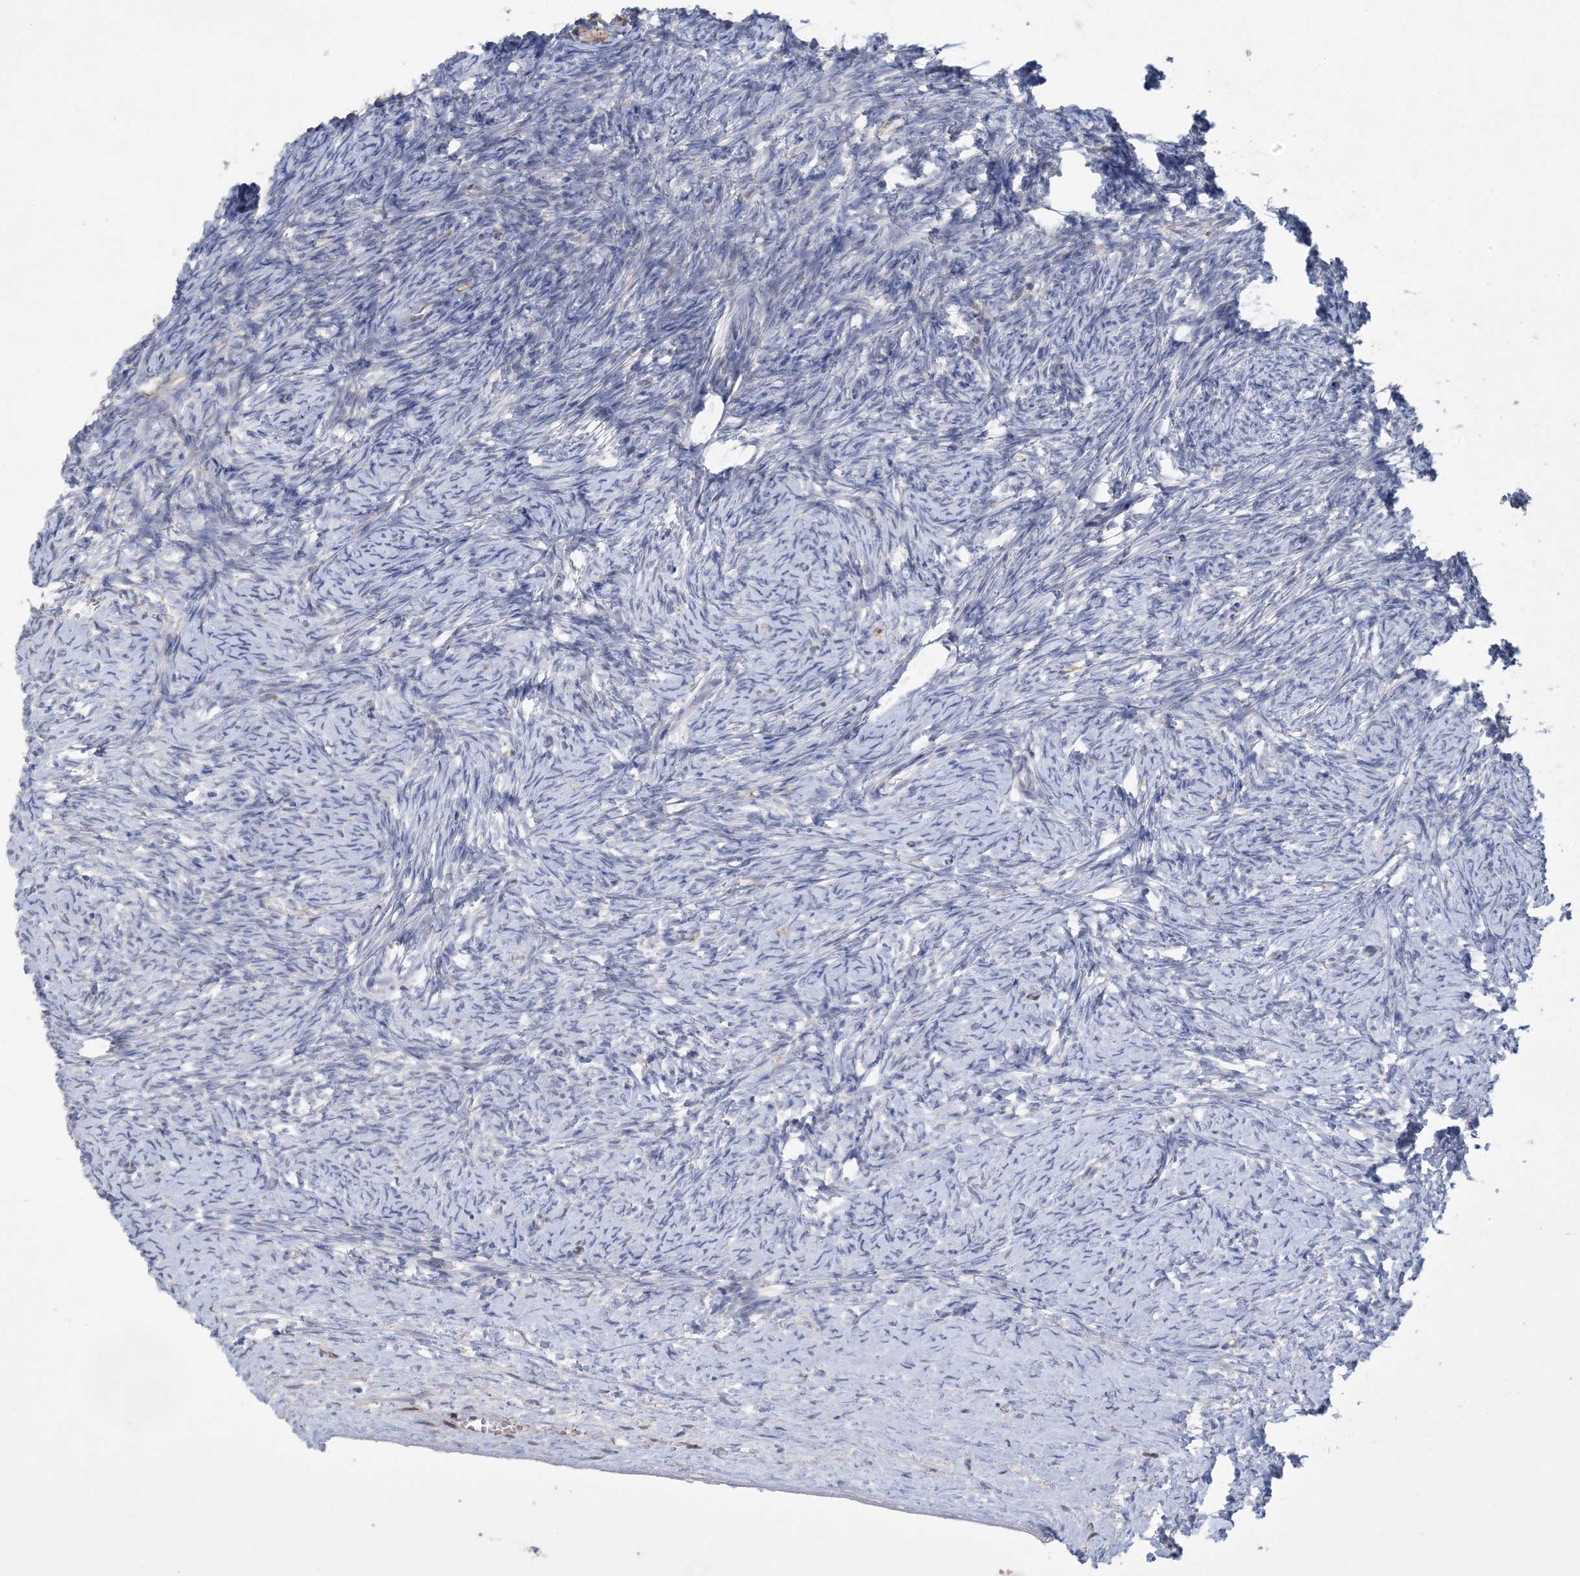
{"staining": {"intensity": "negative", "quantity": "none", "location": "none"}, "tissue": "ovary", "cell_type": "Ovarian stroma cells", "image_type": "normal", "snomed": [{"axis": "morphology", "description": "Normal tissue, NOS"}, {"axis": "morphology", "description": "Developmental malformation"}, {"axis": "topography", "description": "Ovary"}], "caption": "IHC histopathology image of normal ovary: human ovary stained with DAB (3,3'-diaminobenzidine) reveals no significant protein expression in ovarian stroma cells.", "gene": "HMGCS1", "patient": {"sex": "female", "age": 39}}